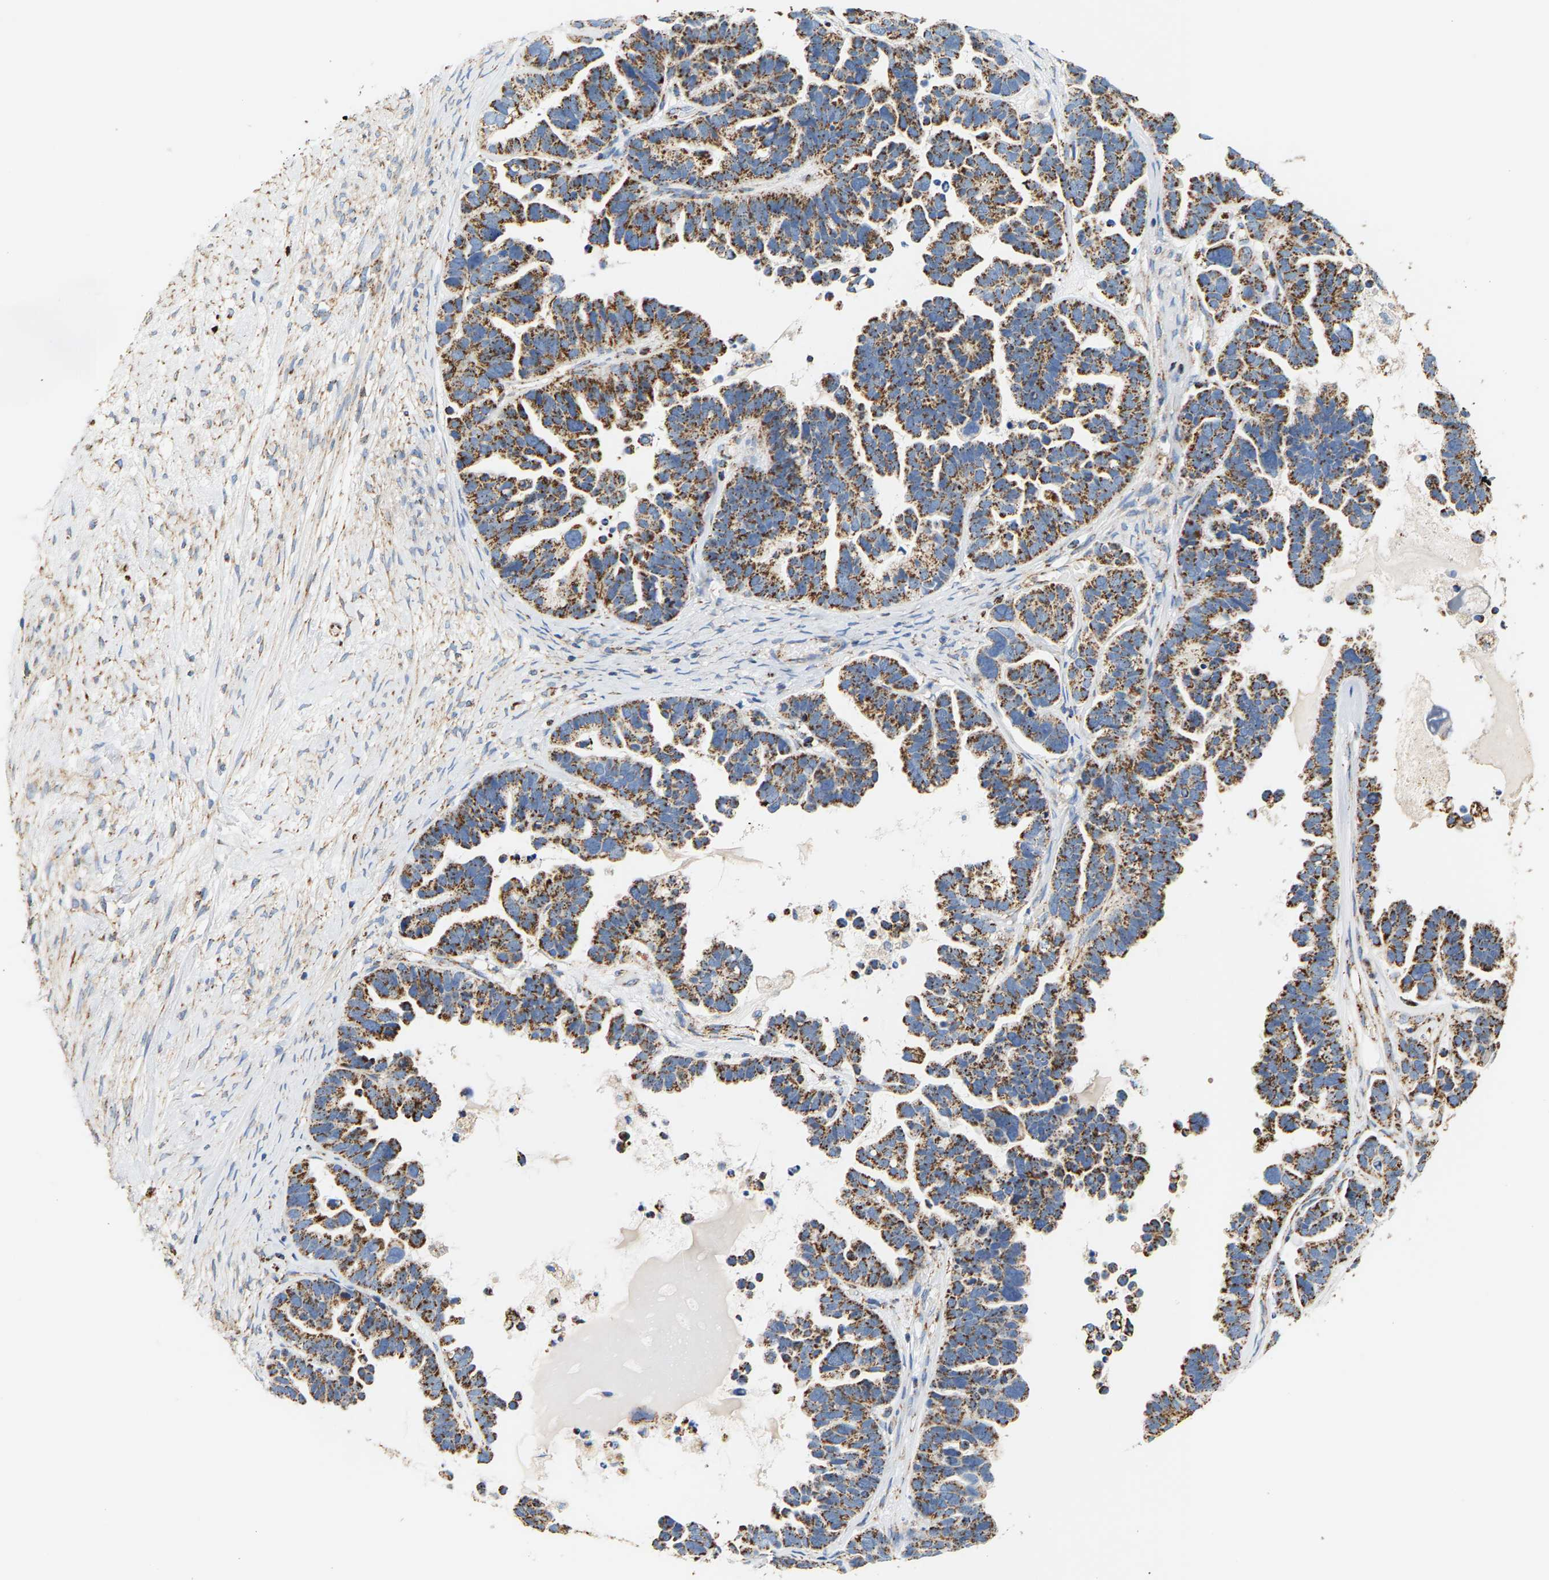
{"staining": {"intensity": "moderate", "quantity": ">75%", "location": "cytoplasmic/membranous"}, "tissue": "ovarian cancer", "cell_type": "Tumor cells", "image_type": "cancer", "snomed": [{"axis": "morphology", "description": "Cystadenocarcinoma, serous, NOS"}, {"axis": "topography", "description": "Ovary"}], "caption": "Protein expression analysis of ovarian cancer (serous cystadenocarcinoma) shows moderate cytoplasmic/membranous staining in about >75% of tumor cells.", "gene": "SHMT2", "patient": {"sex": "female", "age": 56}}